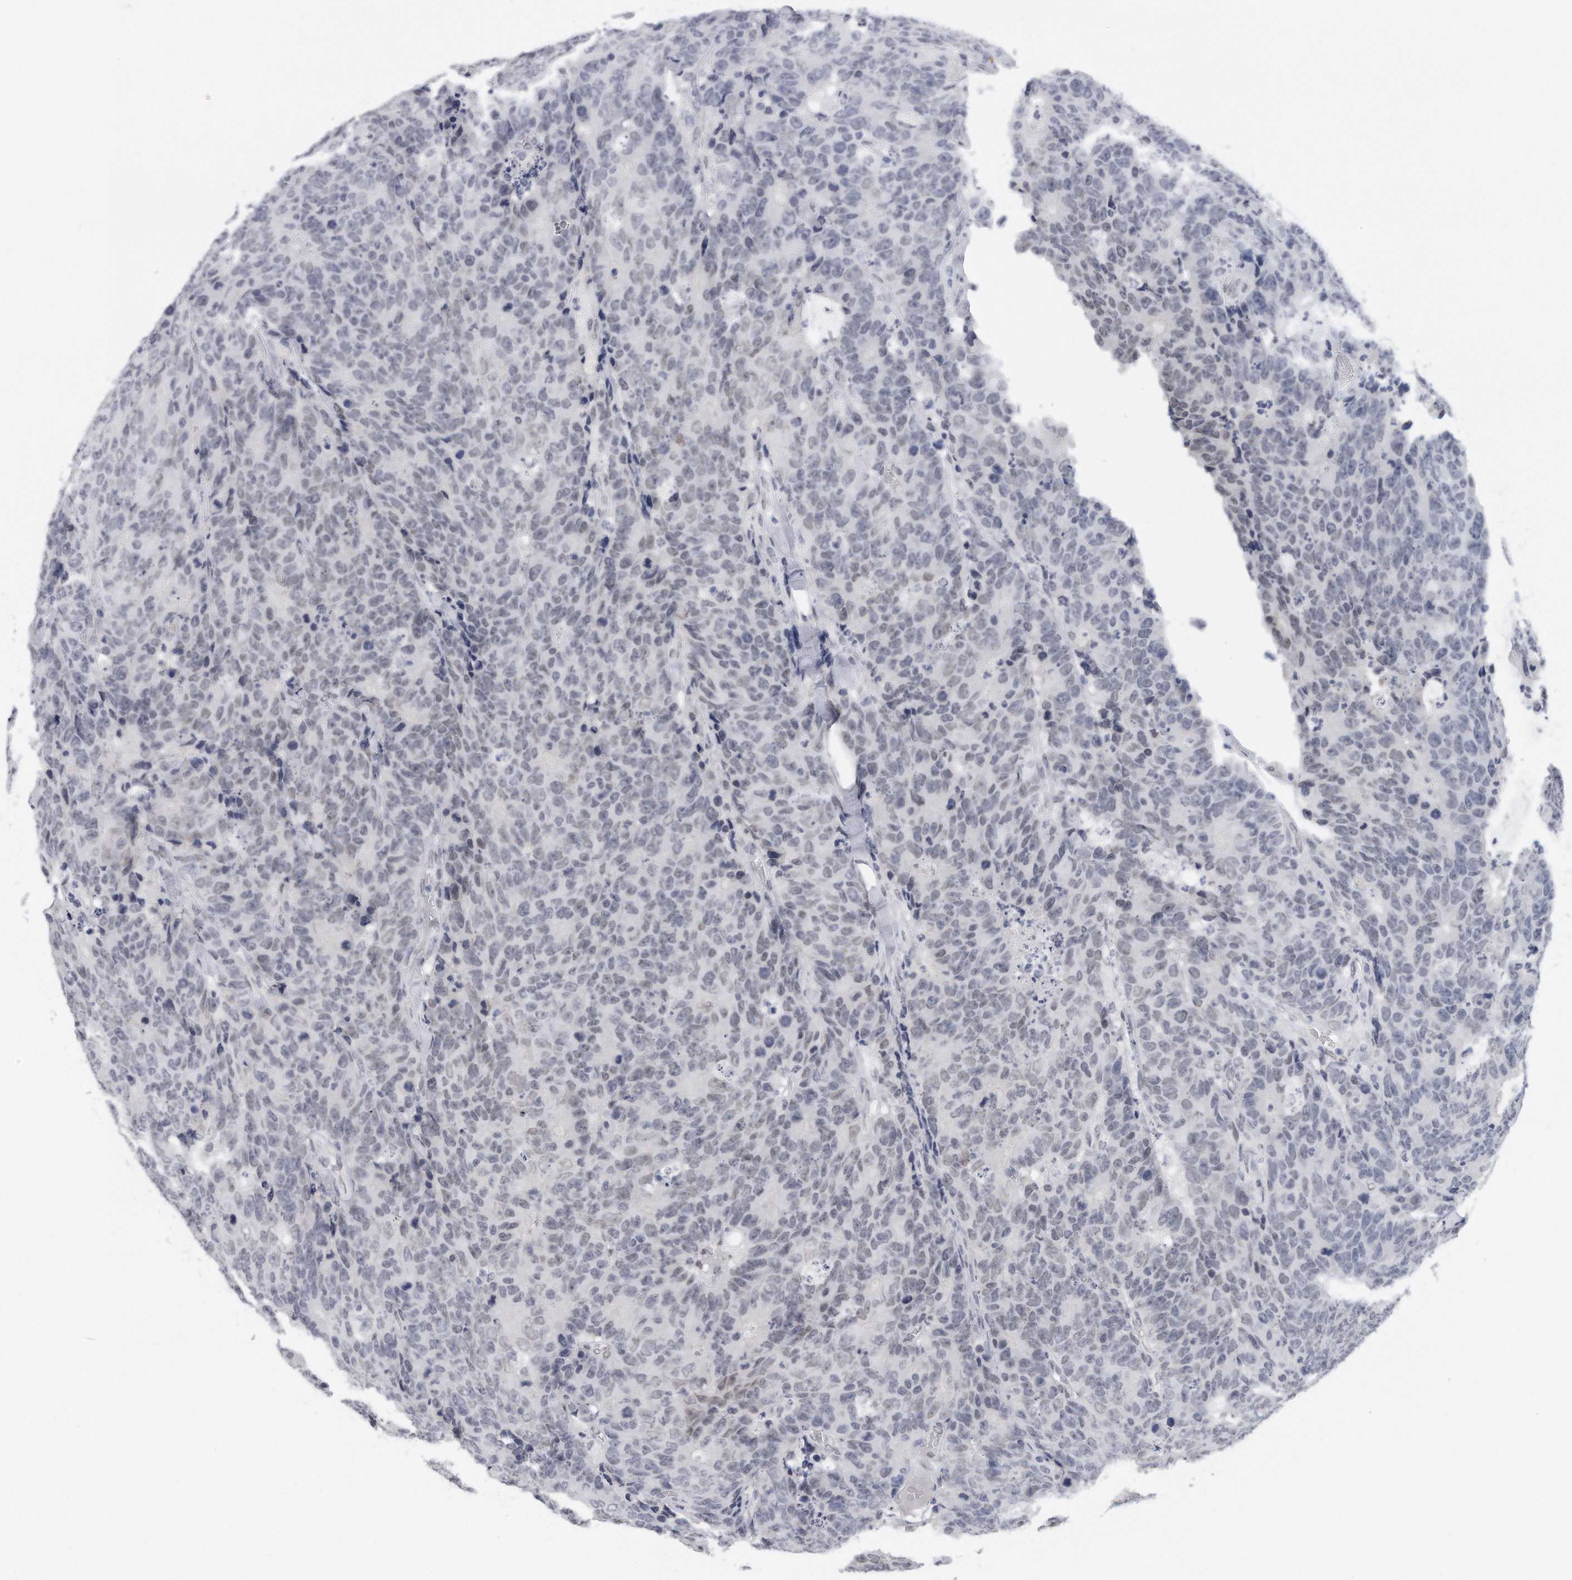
{"staining": {"intensity": "negative", "quantity": "none", "location": "none"}, "tissue": "colorectal cancer", "cell_type": "Tumor cells", "image_type": "cancer", "snomed": [{"axis": "morphology", "description": "Adenocarcinoma, NOS"}, {"axis": "topography", "description": "Colon"}], "caption": "This is a image of IHC staining of colorectal cancer (adenocarcinoma), which shows no expression in tumor cells. Nuclei are stained in blue.", "gene": "CTBP2", "patient": {"sex": "female", "age": 86}}